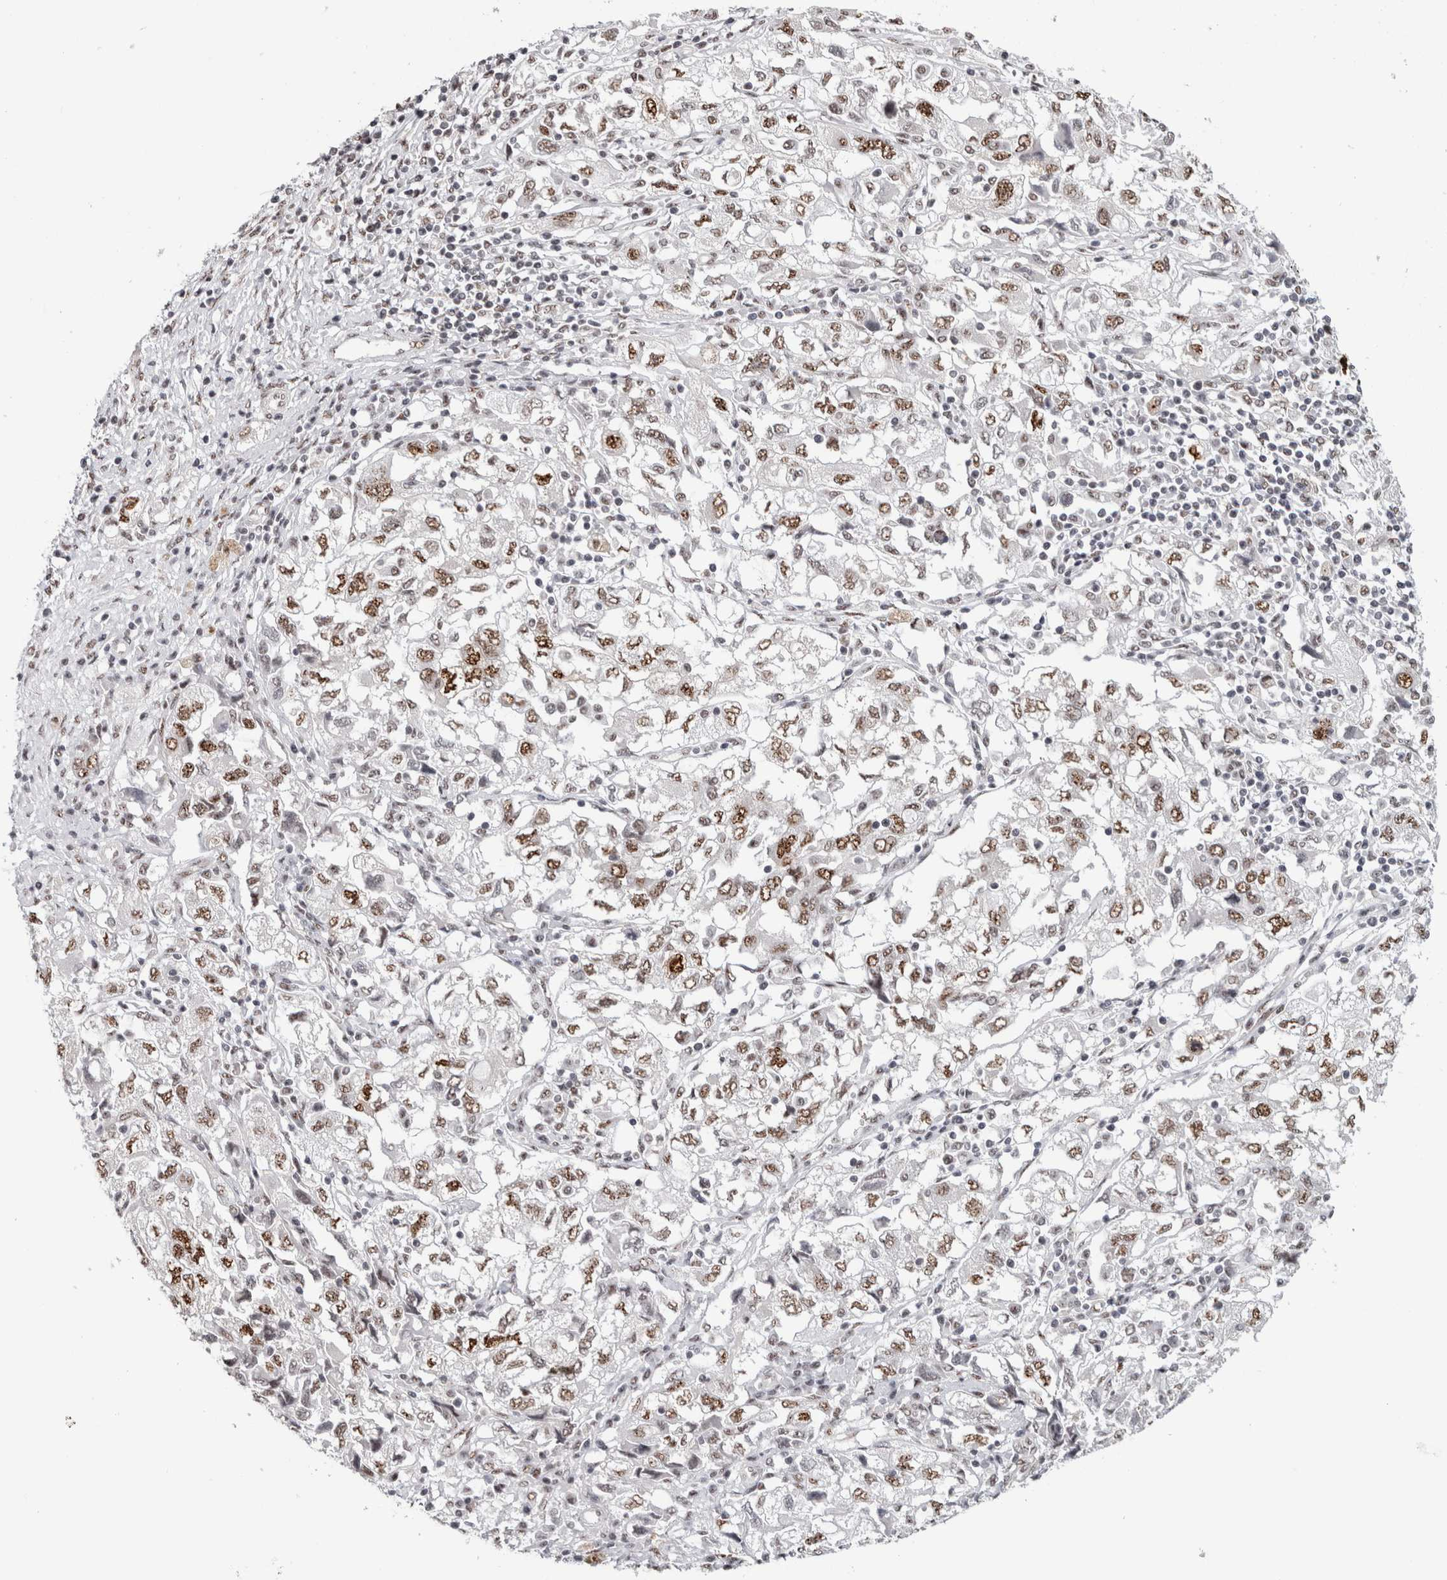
{"staining": {"intensity": "moderate", "quantity": ">75%", "location": "nuclear"}, "tissue": "ovarian cancer", "cell_type": "Tumor cells", "image_type": "cancer", "snomed": [{"axis": "morphology", "description": "Carcinoma, NOS"}, {"axis": "morphology", "description": "Cystadenocarcinoma, serous, NOS"}, {"axis": "topography", "description": "Ovary"}], "caption": "Ovarian serous cystadenocarcinoma tissue shows moderate nuclear expression in about >75% of tumor cells The protein of interest is stained brown, and the nuclei are stained in blue (DAB IHC with brightfield microscopy, high magnification).", "gene": "MKNK1", "patient": {"sex": "female", "age": 69}}